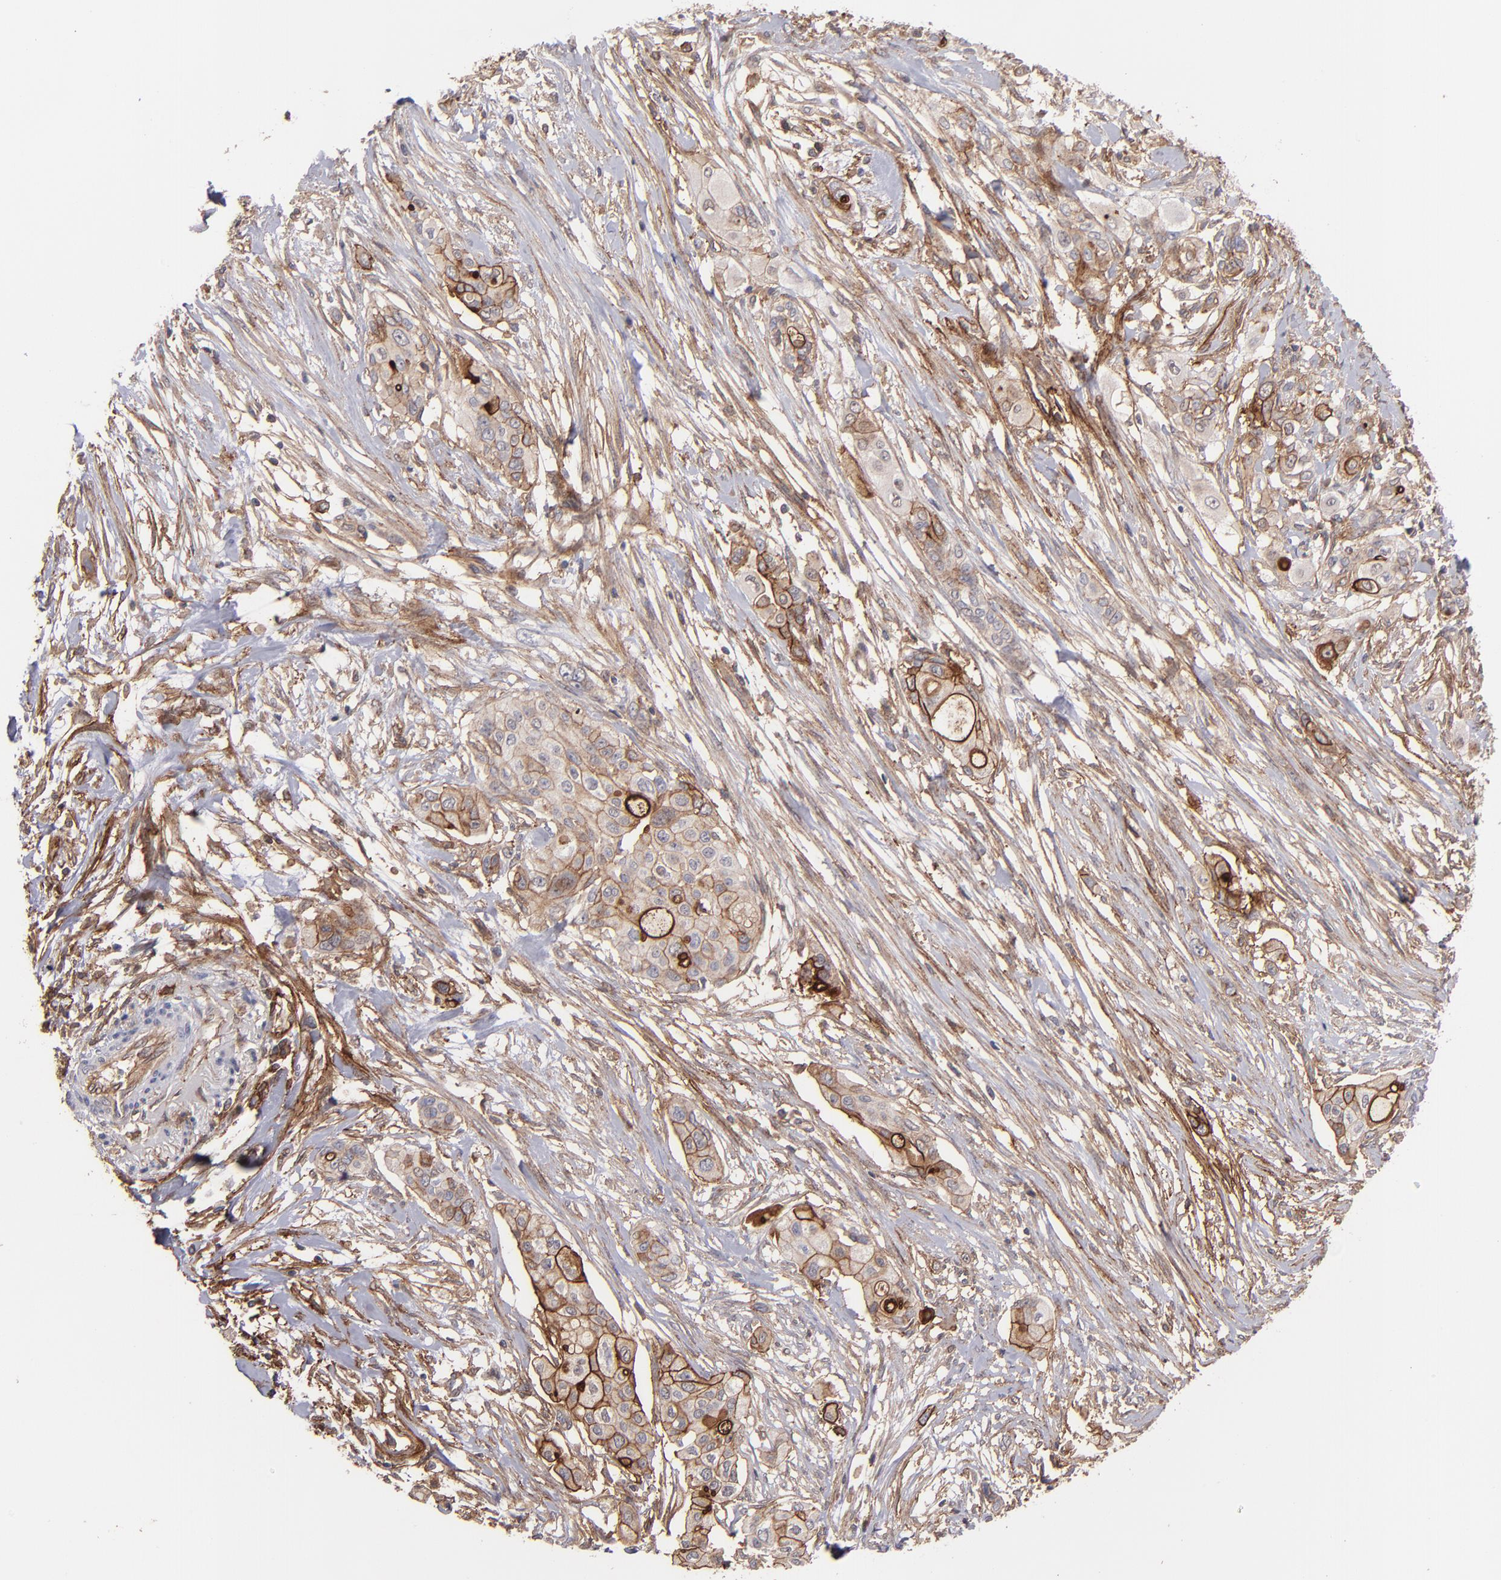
{"staining": {"intensity": "weak", "quantity": "<25%", "location": "cytoplasmic/membranous"}, "tissue": "pancreatic cancer", "cell_type": "Tumor cells", "image_type": "cancer", "snomed": [{"axis": "morphology", "description": "Adenocarcinoma, NOS"}, {"axis": "topography", "description": "Pancreas"}], "caption": "There is no significant staining in tumor cells of pancreatic cancer (adenocarcinoma).", "gene": "ICAM1", "patient": {"sex": "female", "age": 60}}